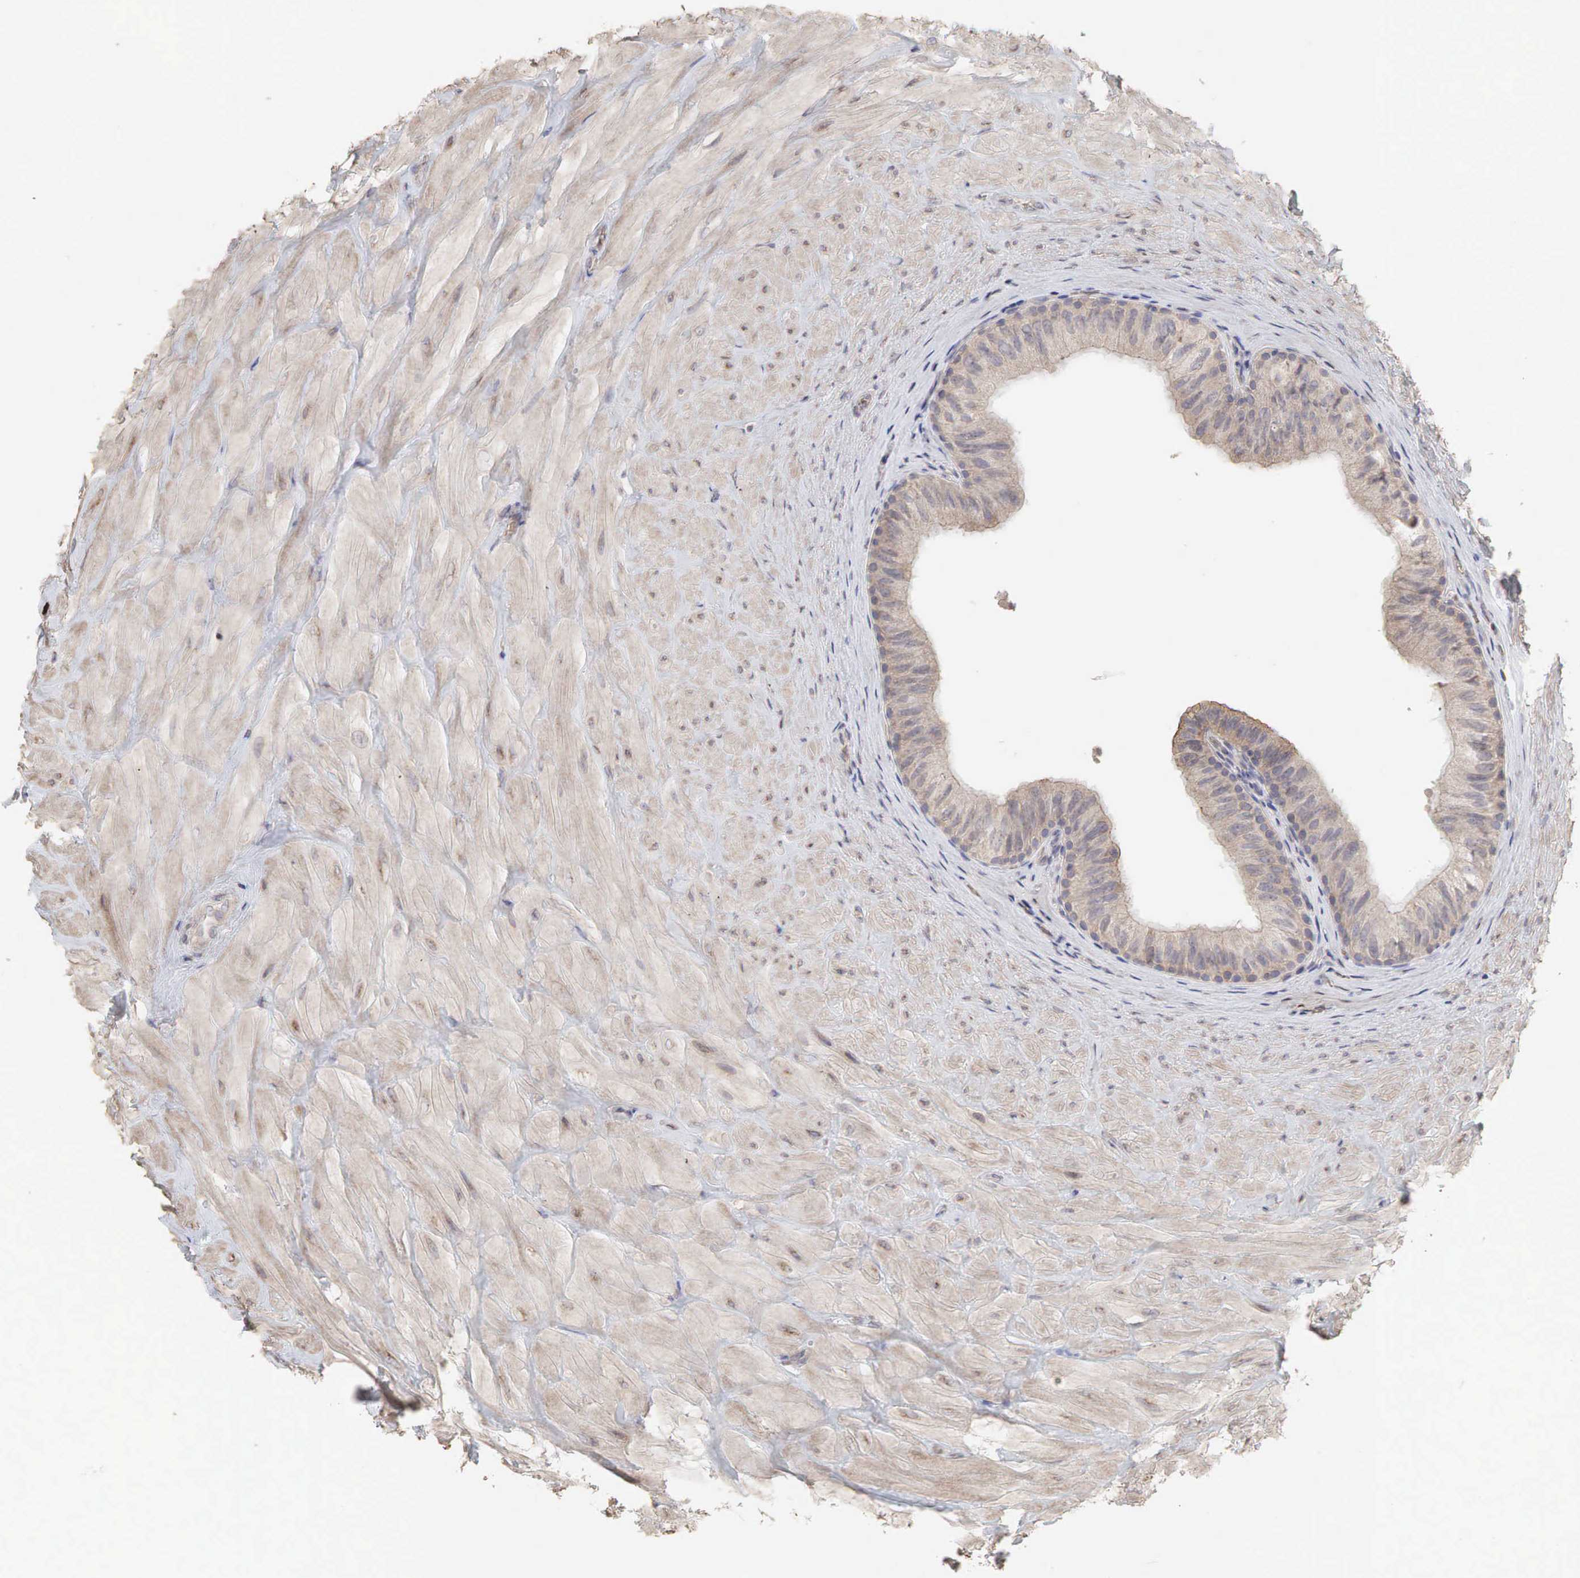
{"staining": {"intensity": "weak", "quantity": ">75%", "location": "cytoplasmic/membranous"}, "tissue": "epididymis", "cell_type": "Glandular cells", "image_type": "normal", "snomed": [{"axis": "morphology", "description": "Normal tissue, NOS"}, {"axis": "topography", "description": "Epididymis"}], "caption": "The histopathology image shows immunohistochemical staining of normal epididymis. There is weak cytoplasmic/membranous staining is seen in approximately >75% of glandular cells. (DAB (3,3'-diaminobenzidine) = brown stain, brightfield microscopy at high magnification).", "gene": "PABPC5", "patient": {"sex": "male", "age": 37}}